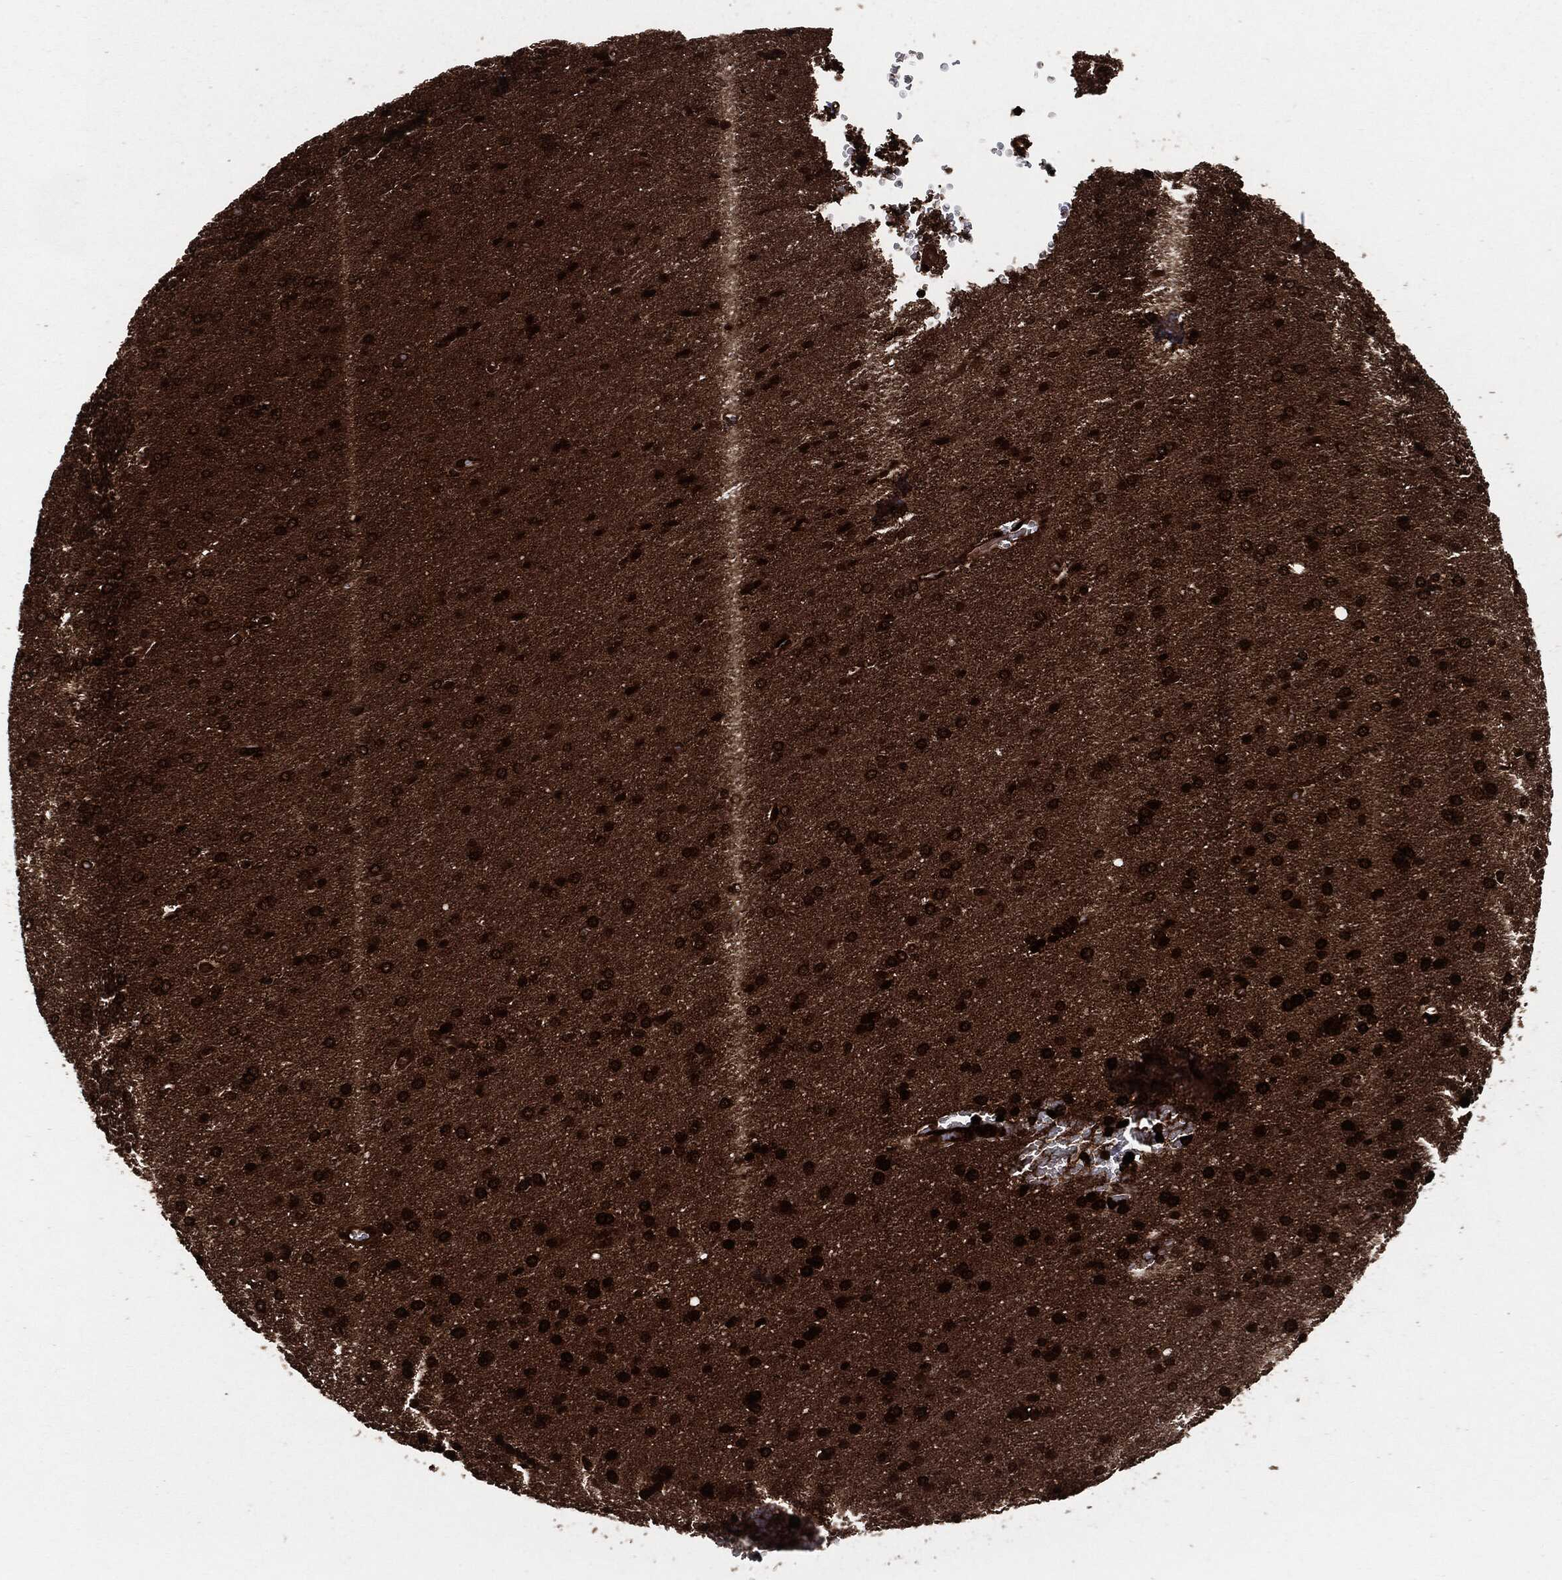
{"staining": {"intensity": "strong", "quantity": ">75%", "location": "cytoplasmic/membranous,nuclear"}, "tissue": "glioma", "cell_type": "Tumor cells", "image_type": "cancer", "snomed": [{"axis": "morphology", "description": "Glioma, malignant, Low grade"}, {"axis": "topography", "description": "Brain"}], "caption": "Brown immunohistochemical staining in human glioma reveals strong cytoplasmic/membranous and nuclear expression in approximately >75% of tumor cells. (DAB = brown stain, brightfield microscopy at high magnification).", "gene": "YWHAB", "patient": {"sex": "female", "age": 32}}